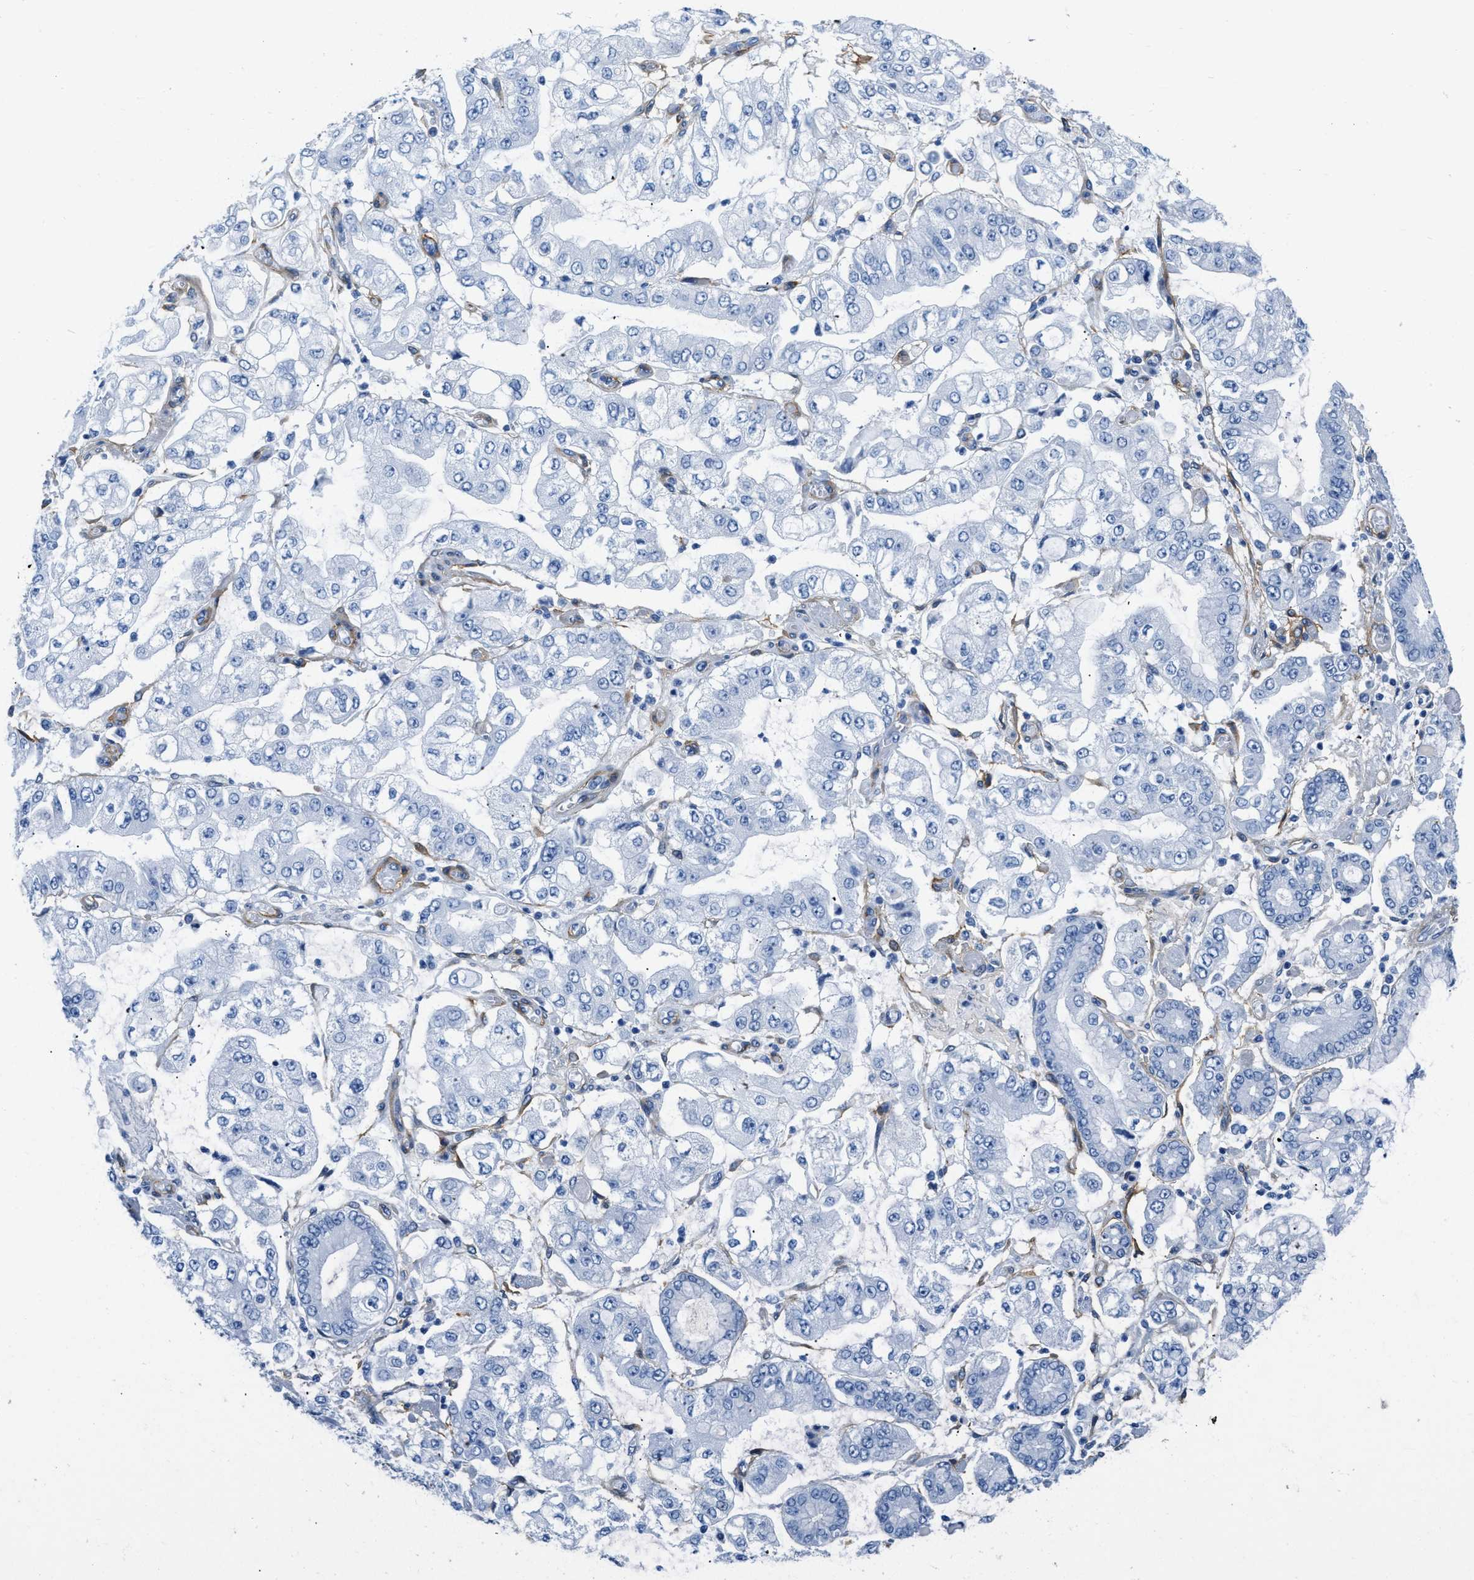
{"staining": {"intensity": "negative", "quantity": "none", "location": "none"}, "tissue": "stomach cancer", "cell_type": "Tumor cells", "image_type": "cancer", "snomed": [{"axis": "morphology", "description": "Adenocarcinoma, NOS"}, {"axis": "topography", "description": "Stomach"}], "caption": "The histopathology image shows no staining of tumor cells in stomach adenocarcinoma.", "gene": "PDGFRB", "patient": {"sex": "male", "age": 76}}